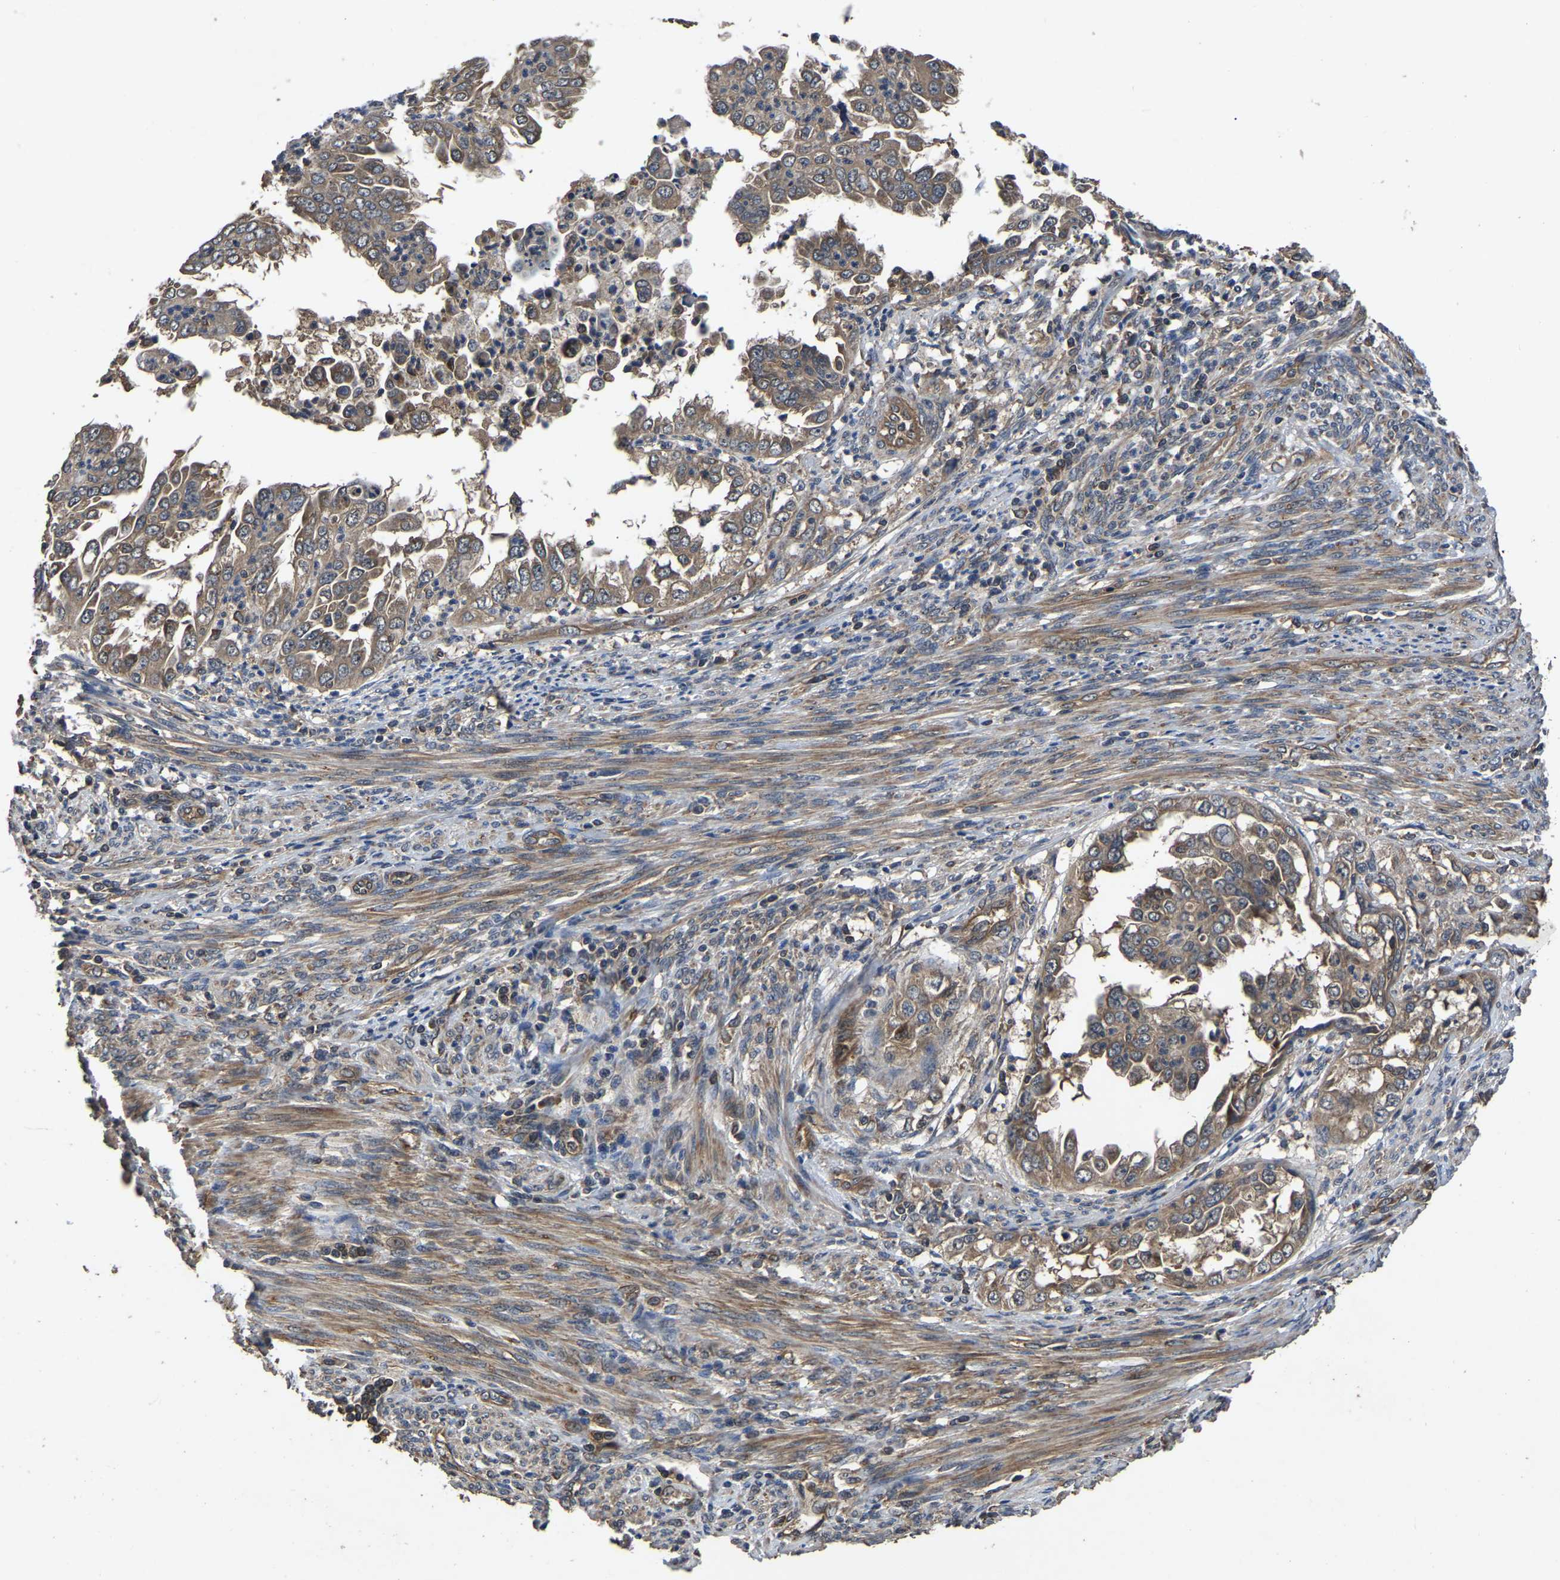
{"staining": {"intensity": "weak", "quantity": ">75%", "location": "cytoplasmic/membranous"}, "tissue": "endometrial cancer", "cell_type": "Tumor cells", "image_type": "cancer", "snomed": [{"axis": "morphology", "description": "Adenocarcinoma, NOS"}, {"axis": "topography", "description": "Endometrium"}], "caption": "Human adenocarcinoma (endometrial) stained with a brown dye reveals weak cytoplasmic/membranous positive staining in about >75% of tumor cells.", "gene": "CRYZL1", "patient": {"sex": "female", "age": 85}}